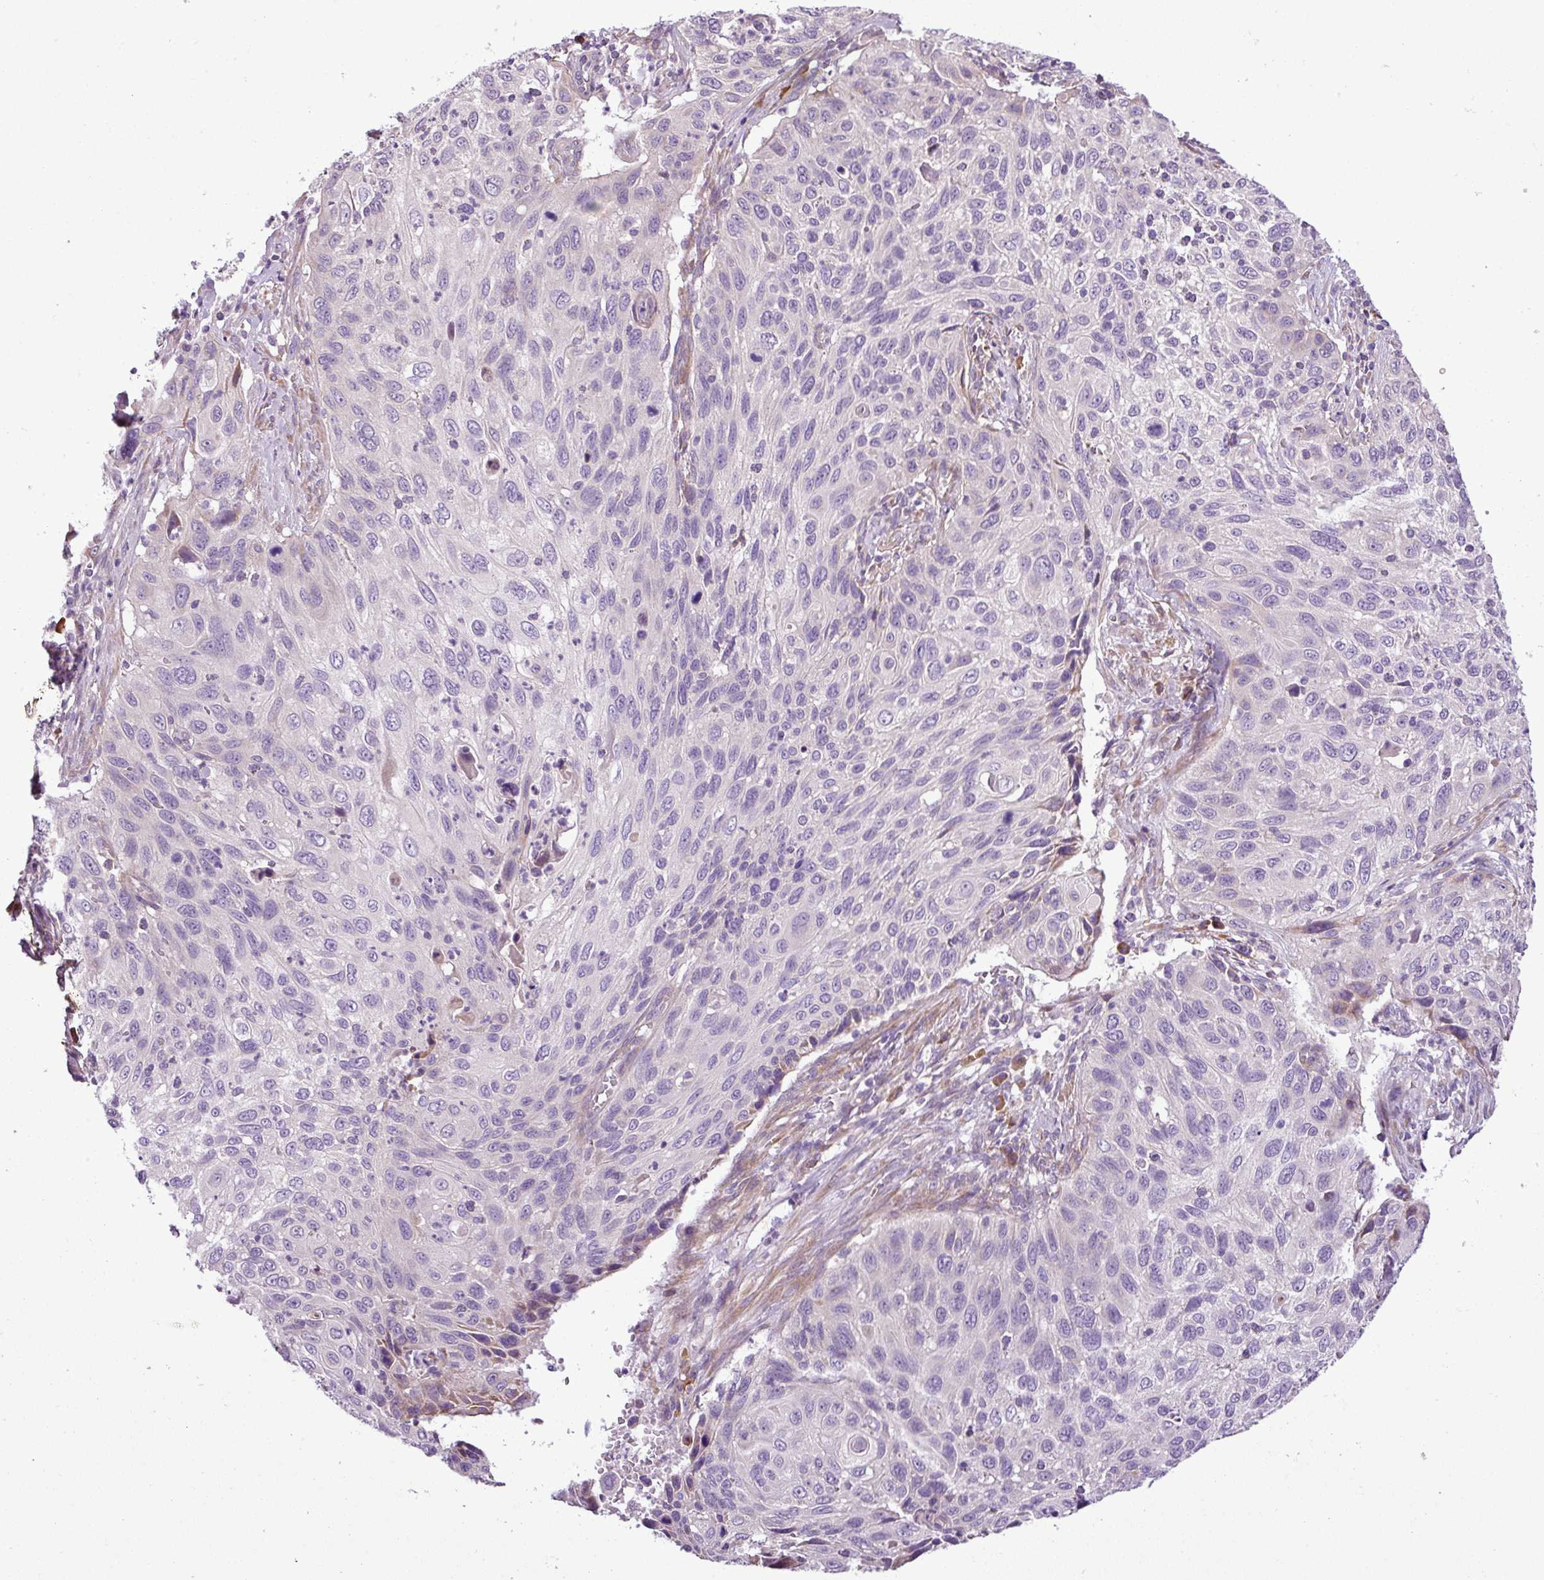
{"staining": {"intensity": "negative", "quantity": "none", "location": "none"}, "tissue": "cervical cancer", "cell_type": "Tumor cells", "image_type": "cancer", "snomed": [{"axis": "morphology", "description": "Squamous cell carcinoma, NOS"}, {"axis": "topography", "description": "Cervix"}], "caption": "This is an IHC micrograph of cervical squamous cell carcinoma. There is no expression in tumor cells.", "gene": "MOCS3", "patient": {"sex": "female", "age": 70}}